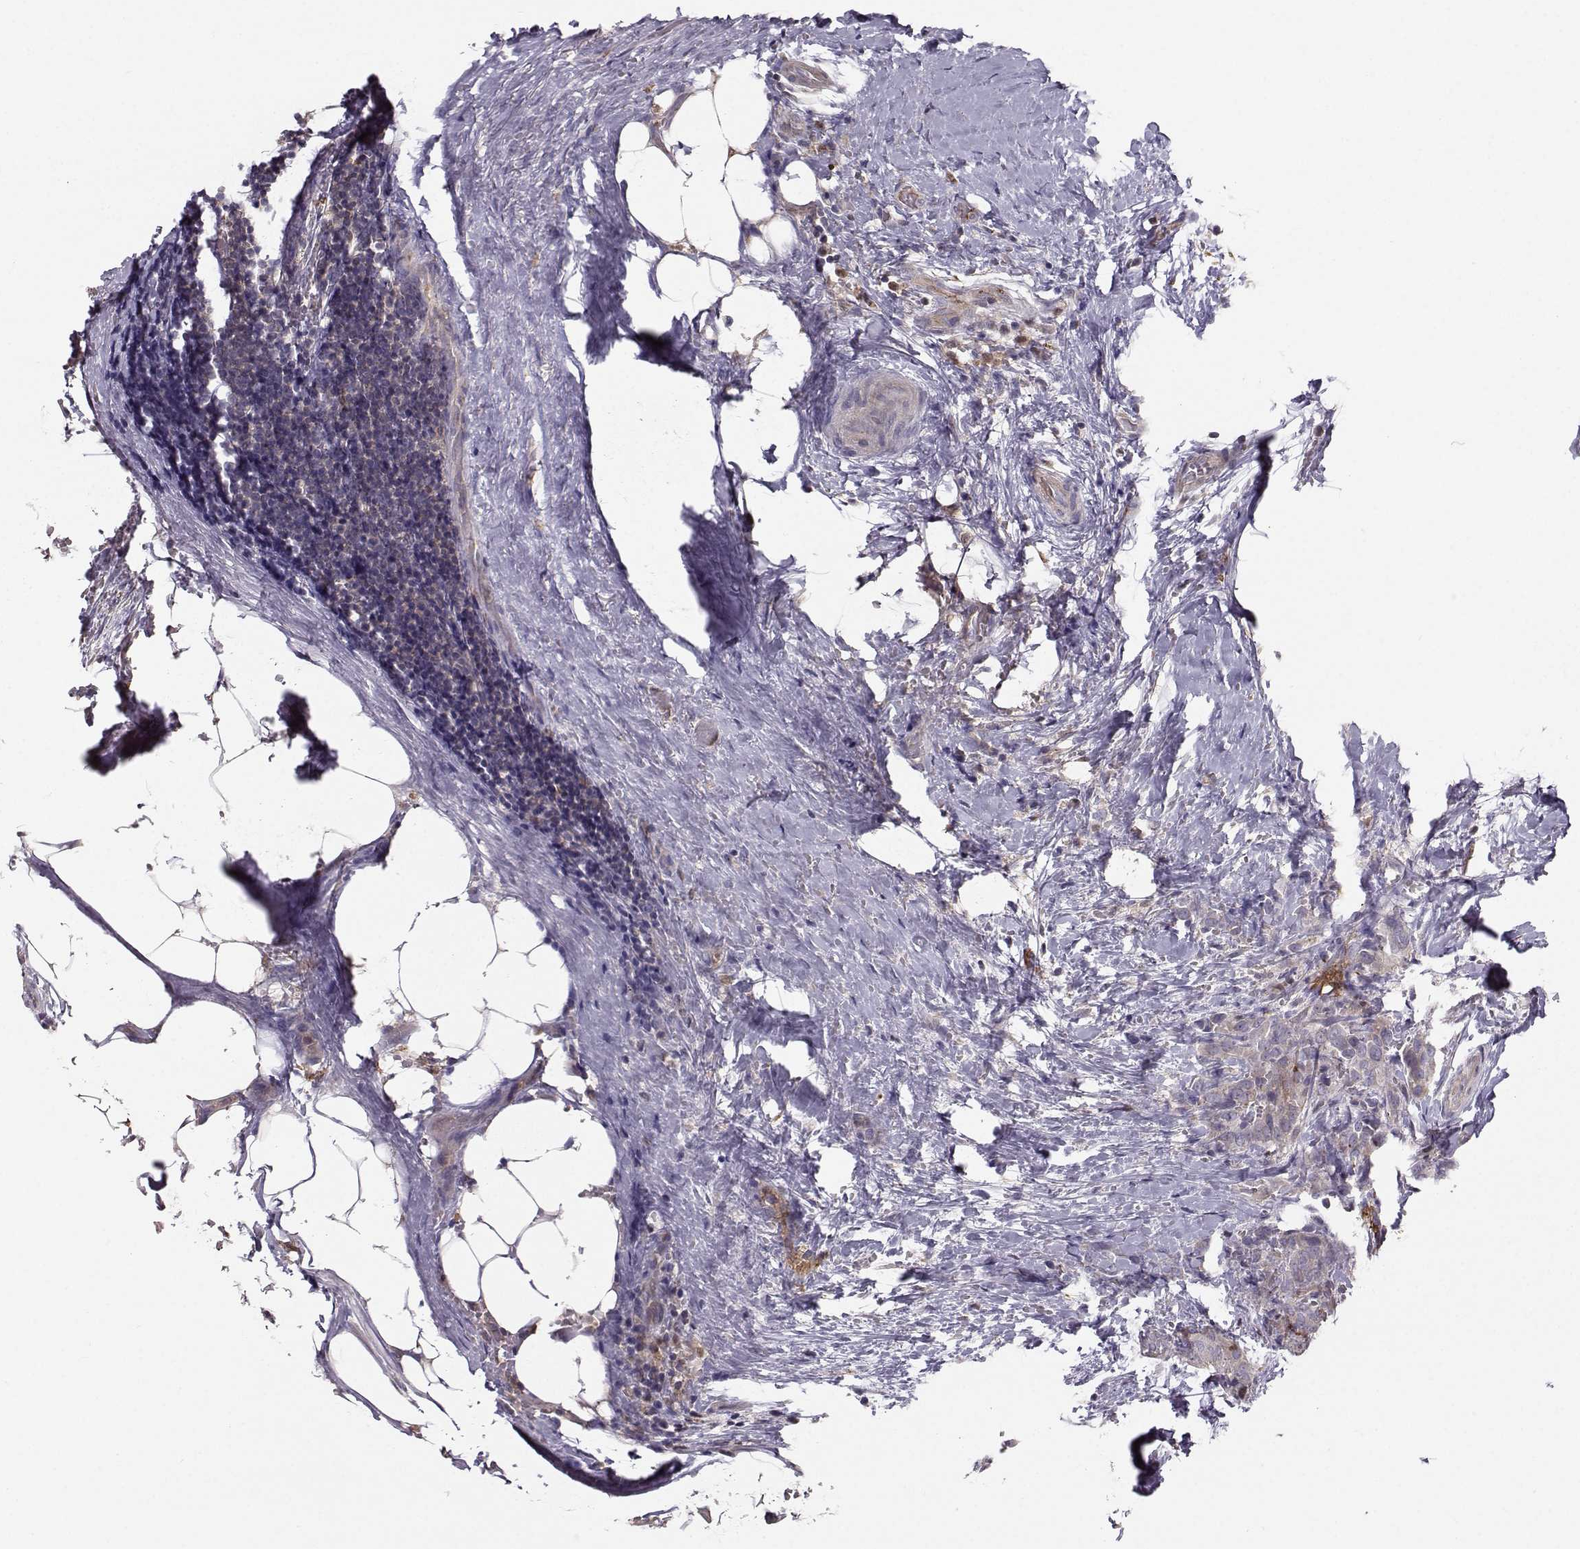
{"staining": {"intensity": "negative", "quantity": "none", "location": "none"}, "tissue": "thyroid cancer", "cell_type": "Tumor cells", "image_type": "cancer", "snomed": [{"axis": "morphology", "description": "Papillary adenocarcinoma, NOS"}, {"axis": "topography", "description": "Thyroid gland"}], "caption": "High power microscopy image of an immunohistochemistry image of thyroid cancer, revealing no significant expression in tumor cells. The staining was performed using DAB to visualize the protein expression in brown, while the nuclei were stained in blue with hematoxylin (Magnification: 20x).", "gene": "ASB16", "patient": {"sex": "male", "age": 61}}